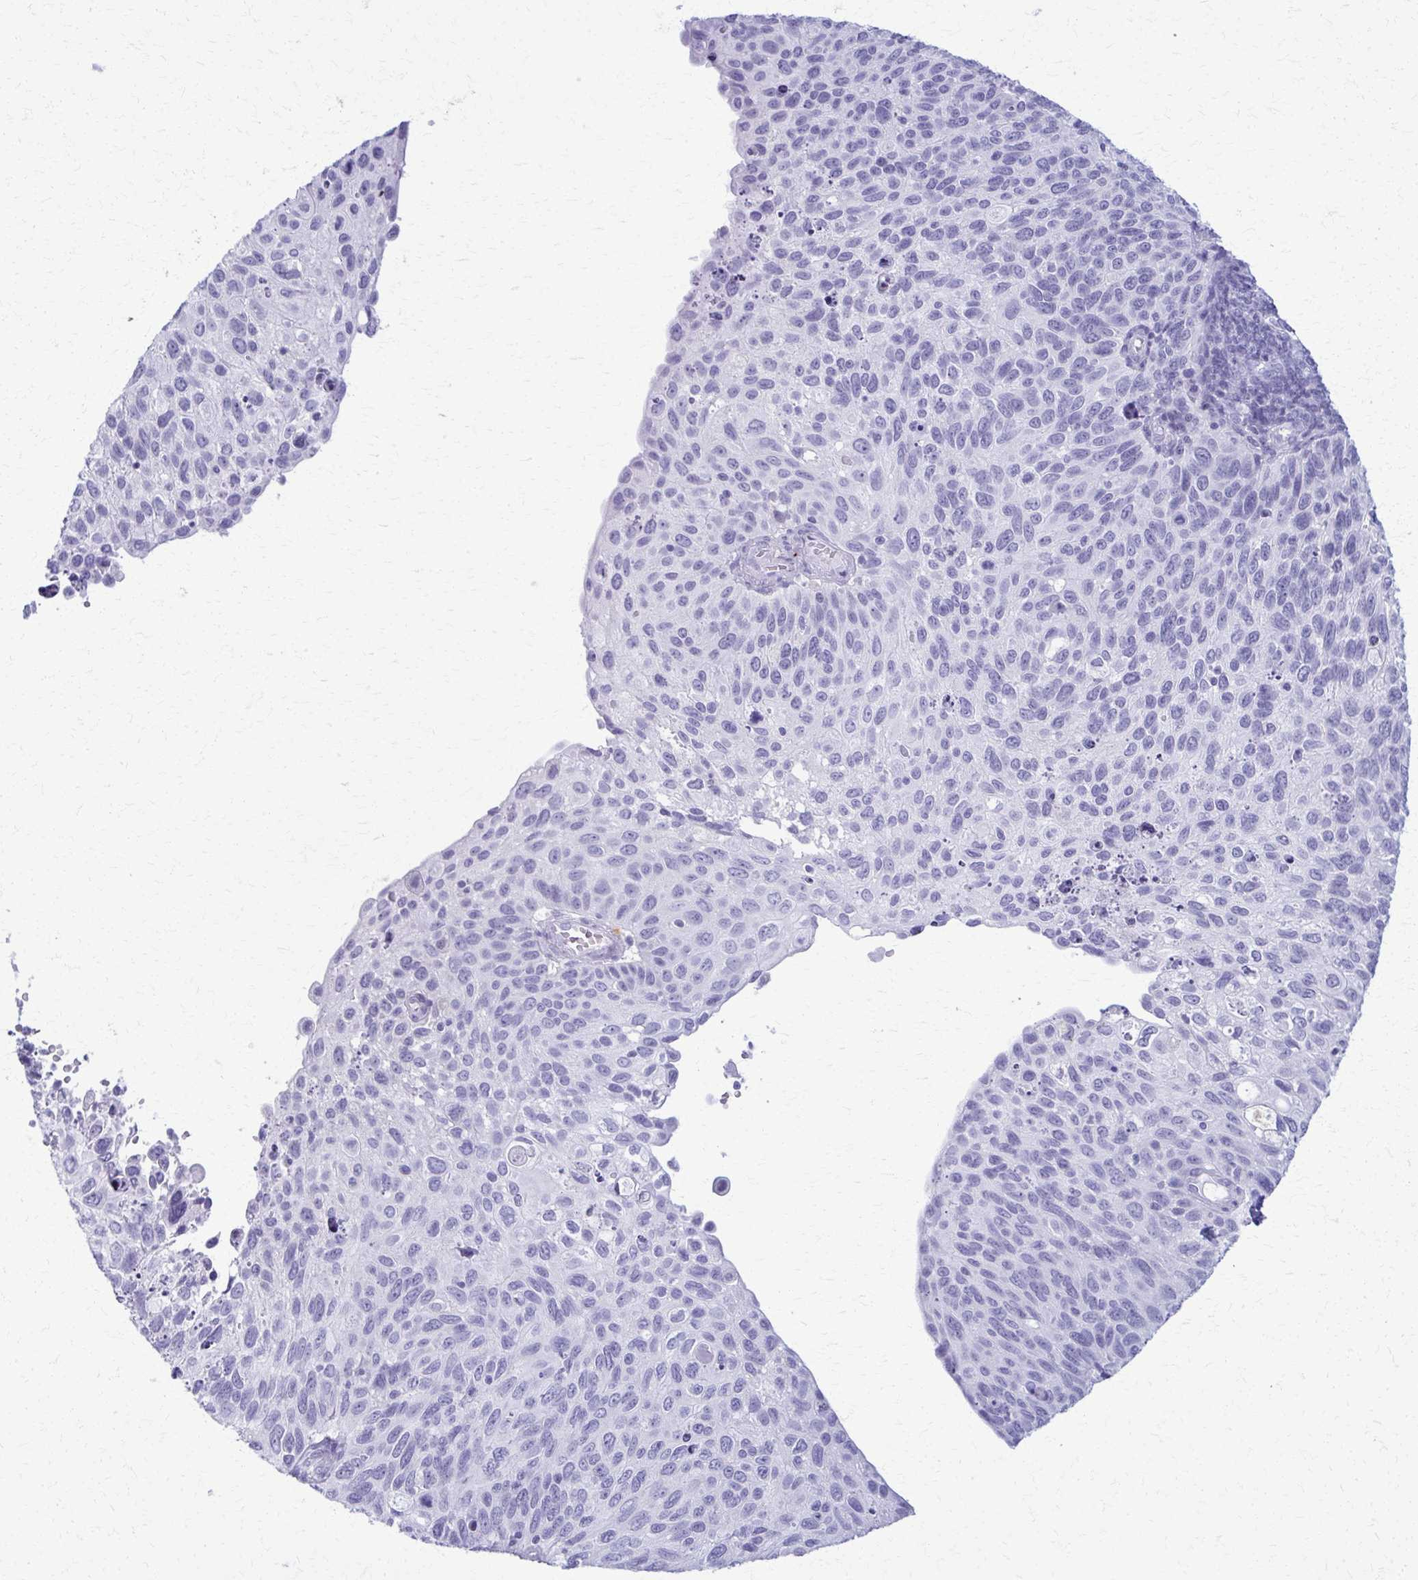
{"staining": {"intensity": "negative", "quantity": "none", "location": "none"}, "tissue": "cervical cancer", "cell_type": "Tumor cells", "image_type": "cancer", "snomed": [{"axis": "morphology", "description": "Squamous cell carcinoma, NOS"}, {"axis": "topography", "description": "Cervix"}], "caption": "Protein analysis of cervical cancer demonstrates no significant staining in tumor cells.", "gene": "ACSM2B", "patient": {"sex": "female", "age": 70}}